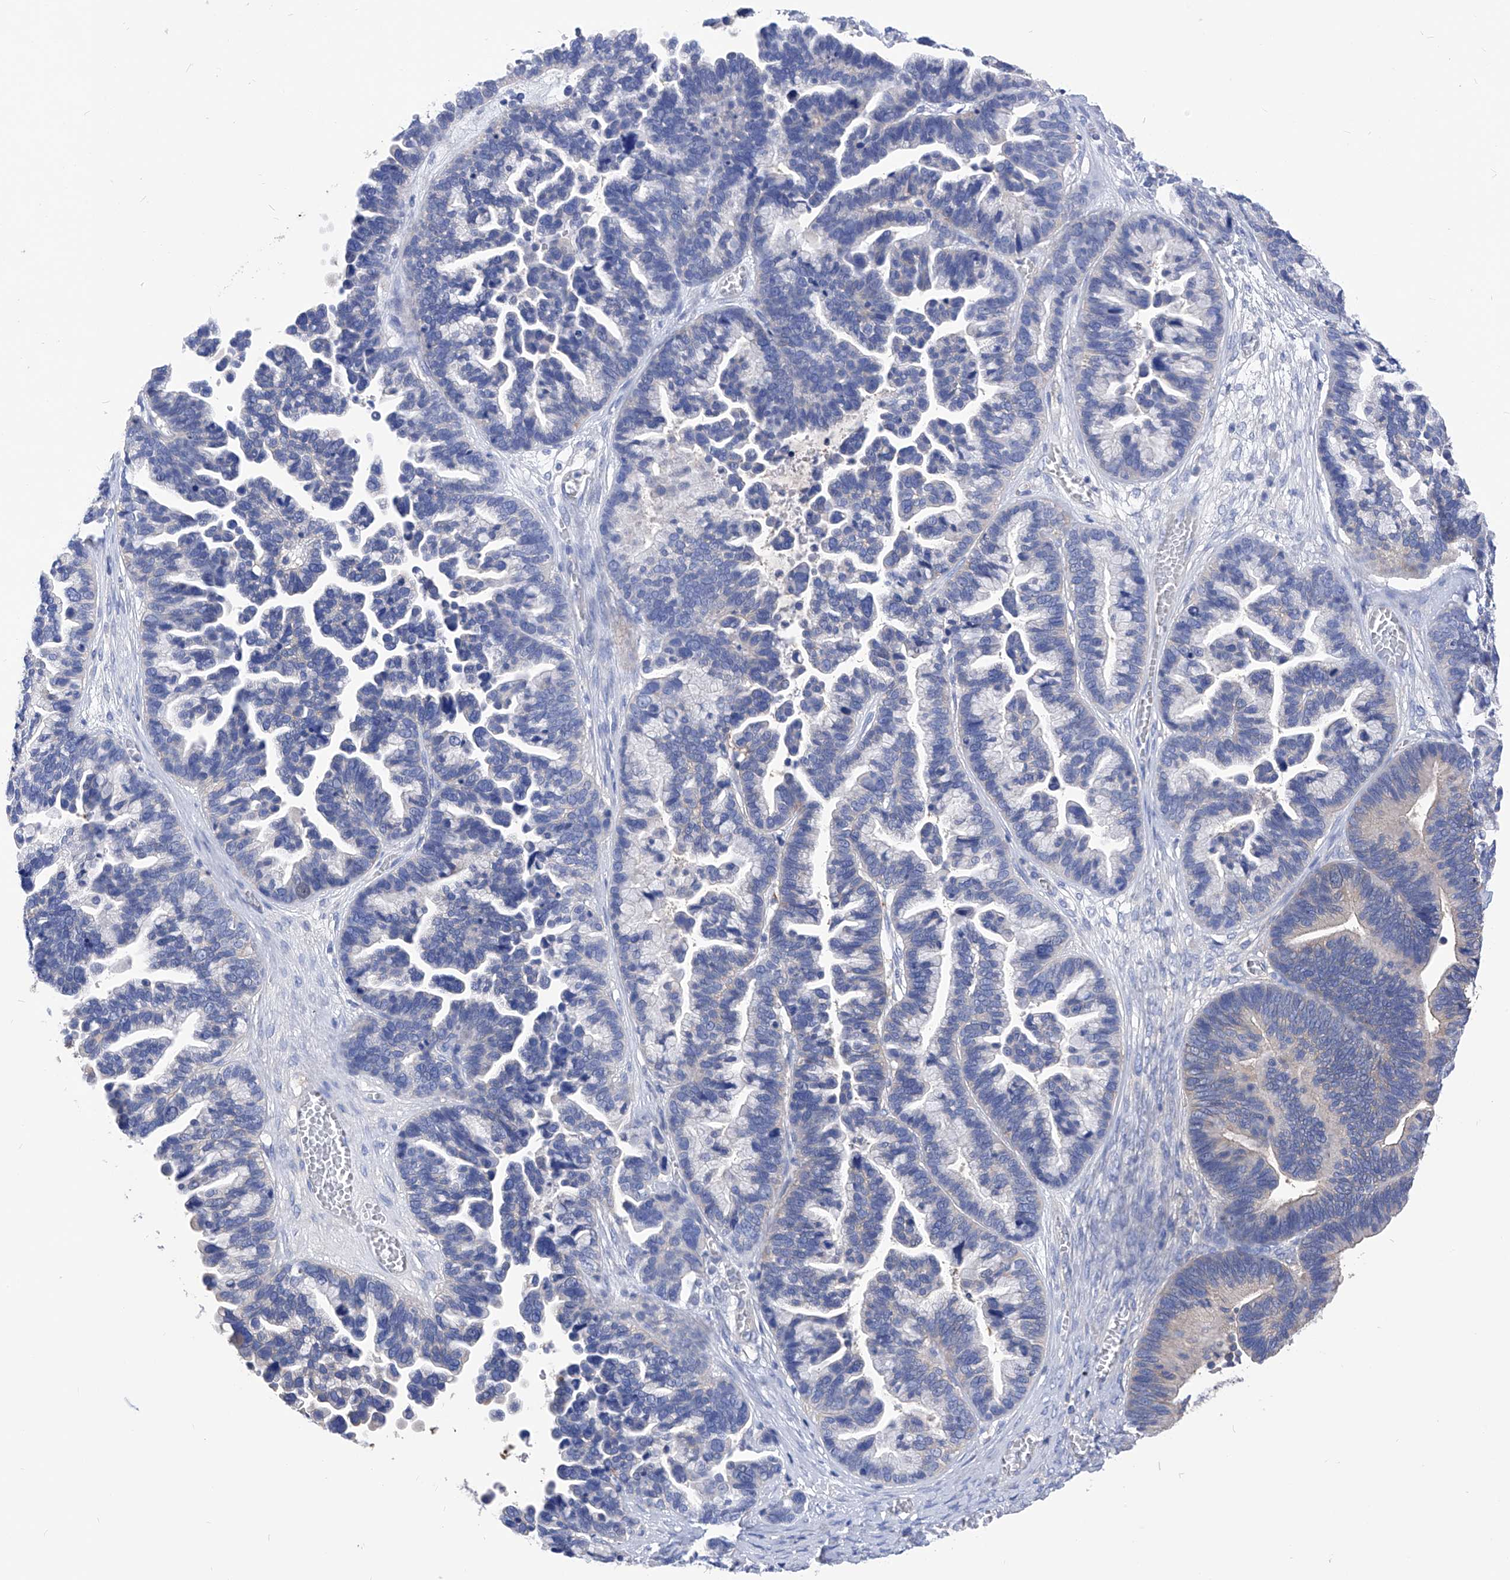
{"staining": {"intensity": "negative", "quantity": "none", "location": "none"}, "tissue": "ovarian cancer", "cell_type": "Tumor cells", "image_type": "cancer", "snomed": [{"axis": "morphology", "description": "Cystadenocarcinoma, serous, NOS"}, {"axis": "topography", "description": "Ovary"}], "caption": "Tumor cells show no significant staining in ovarian cancer (serous cystadenocarcinoma).", "gene": "XPNPEP1", "patient": {"sex": "female", "age": 56}}